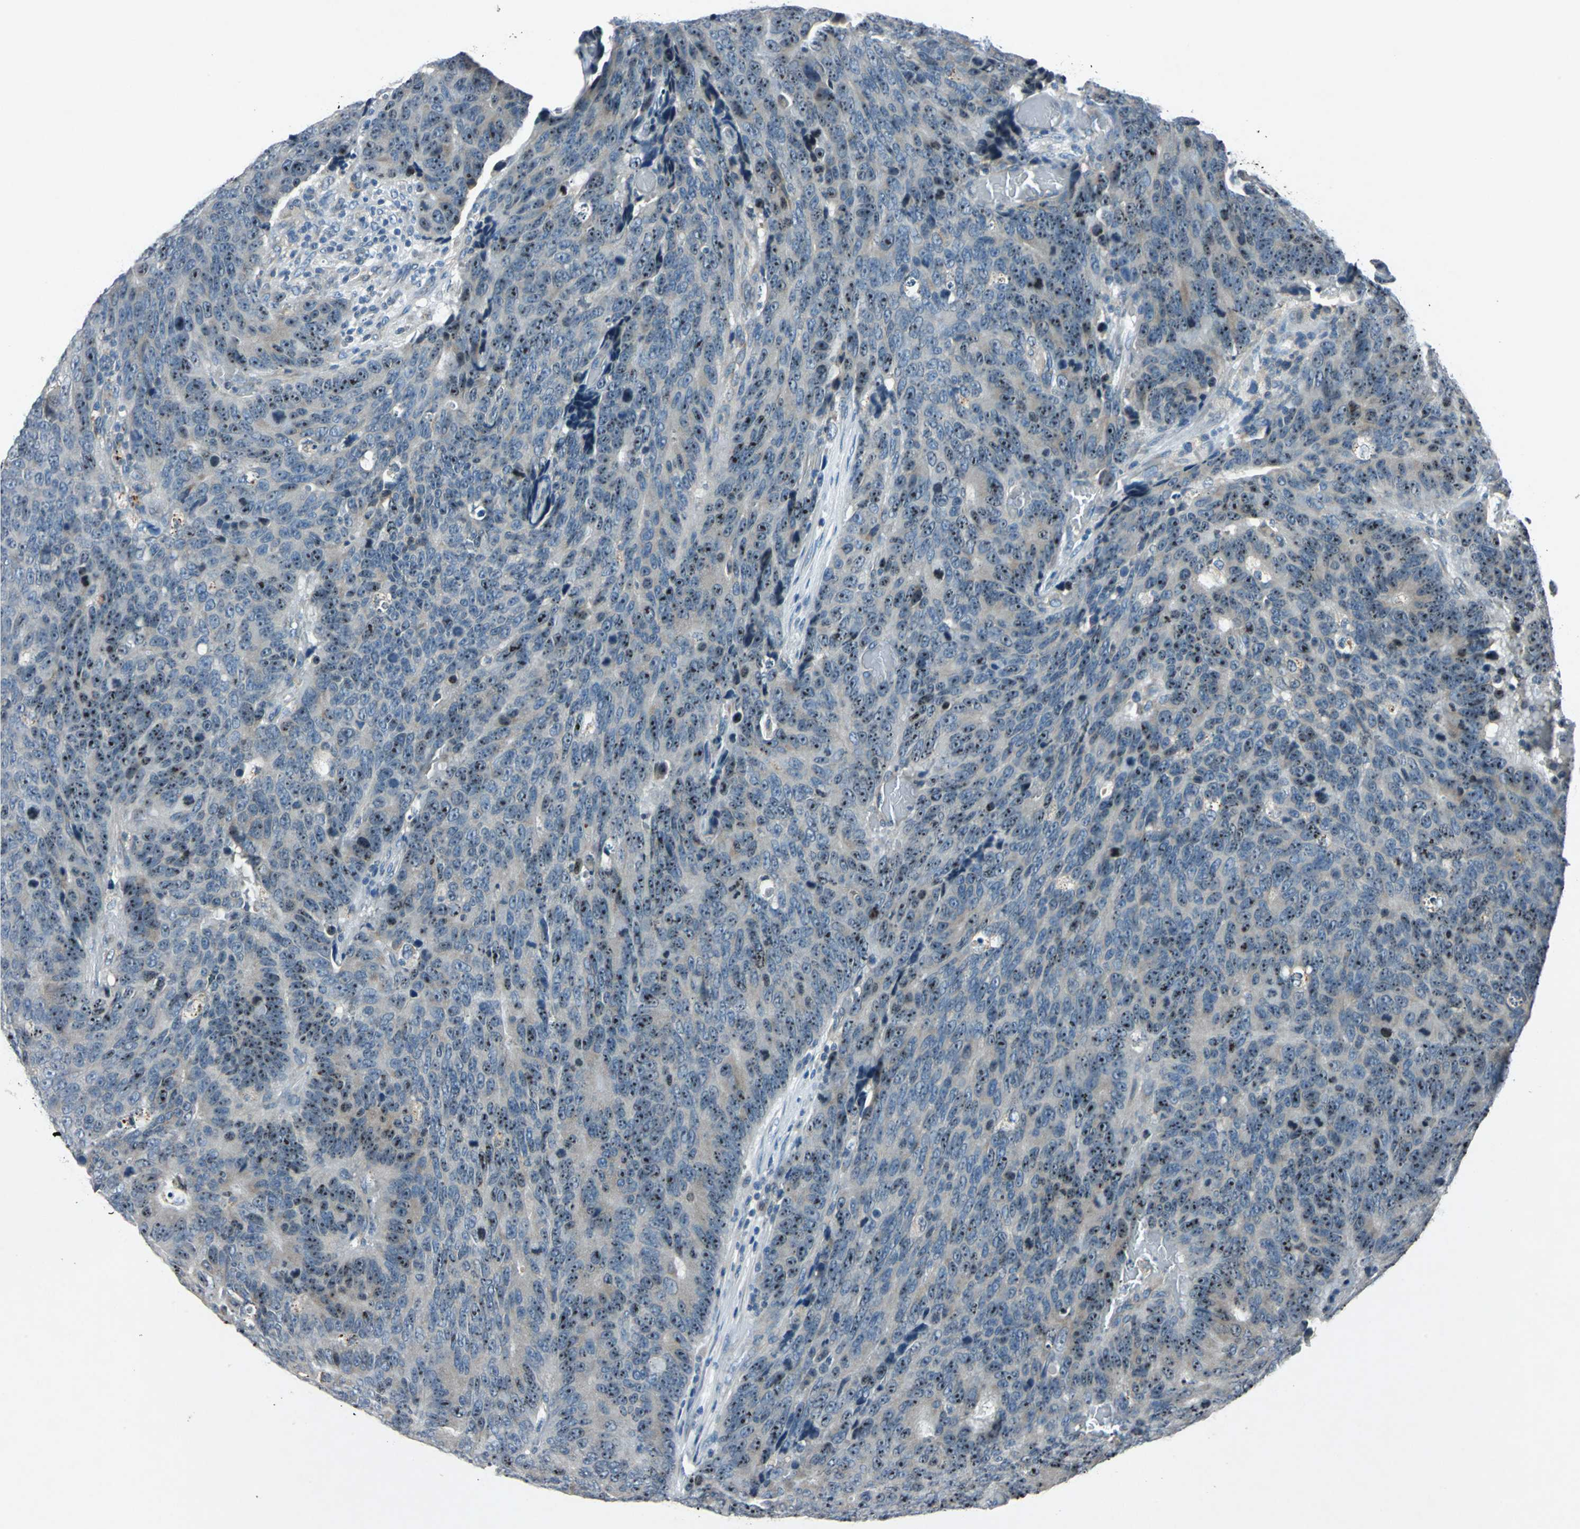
{"staining": {"intensity": "strong", "quantity": ">75%", "location": "nuclear"}, "tissue": "colorectal cancer", "cell_type": "Tumor cells", "image_type": "cancer", "snomed": [{"axis": "morphology", "description": "Adenocarcinoma, NOS"}, {"axis": "topography", "description": "Colon"}], "caption": "Immunohistochemical staining of human adenocarcinoma (colorectal) displays strong nuclear protein staining in about >75% of tumor cells.", "gene": "SLC2A13", "patient": {"sex": "female", "age": 86}}